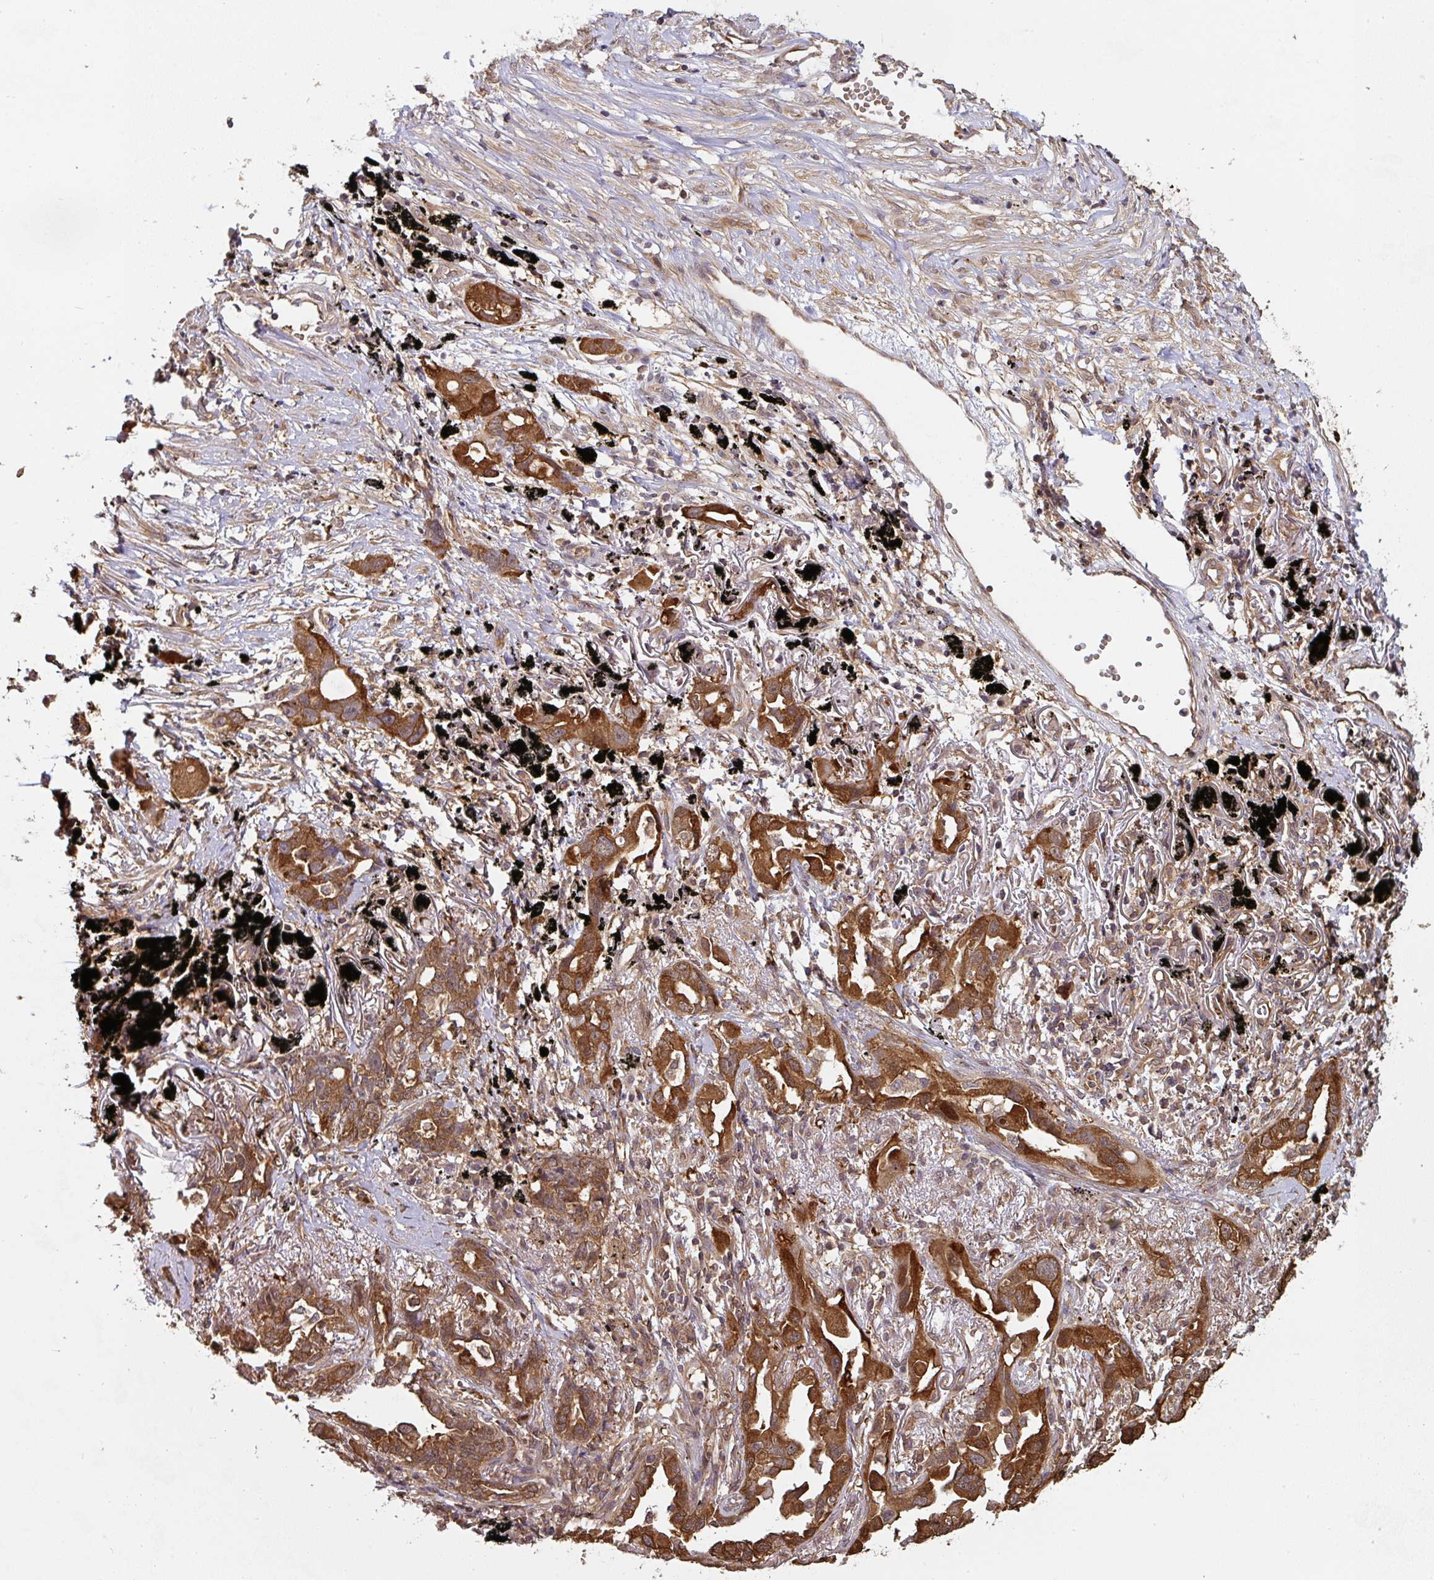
{"staining": {"intensity": "moderate", "quantity": ">75%", "location": "cytoplasmic/membranous"}, "tissue": "lung cancer", "cell_type": "Tumor cells", "image_type": "cancer", "snomed": [{"axis": "morphology", "description": "Adenocarcinoma, NOS"}, {"axis": "topography", "description": "Lung"}], "caption": "About >75% of tumor cells in human lung cancer (adenocarcinoma) exhibit moderate cytoplasmic/membranous protein staining as visualized by brown immunohistochemical staining.", "gene": "ST13", "patient": {"sex": "male", "age": 67}}